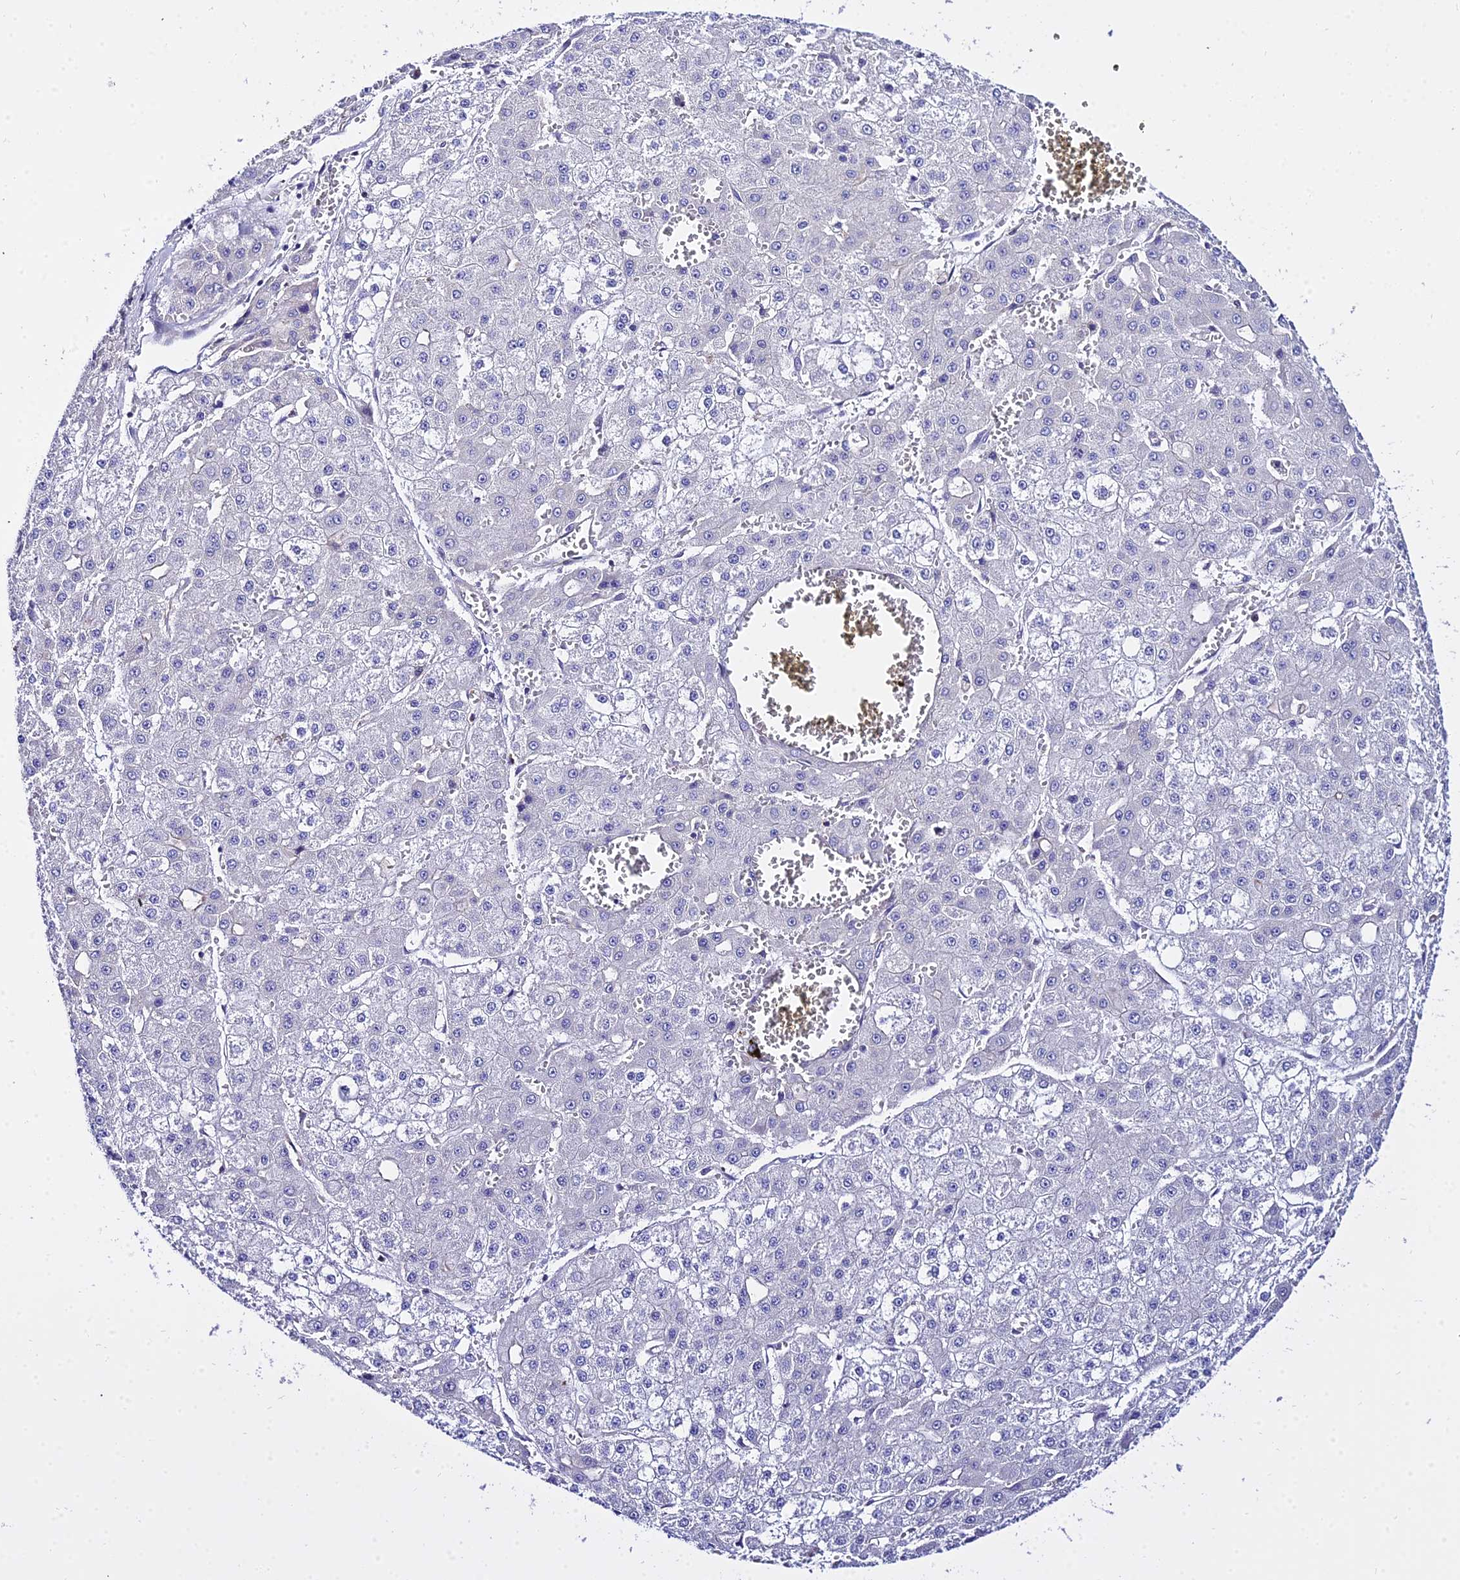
{"staining": {"intensity": "negative", "quantity": "none", "location": "none"}, "tissue": "liver cancer", "cell_type": "Tumor cells", "image_type": "cancer", "snomed": [{"axis": "morphology", "description": "Carcinoma, Hepatocellular, NOS"}, {"axis": "topography", "description": "Liver"}], "caption": "An IHC micrograph of liver cancer (hepatocellular carcinoma) is shown. There is no staining in tumor cells of liver cancer (hepatocellular carcinoma).", "gene": "ZNF628", "patient": {"sex": "male", "age": 47}}